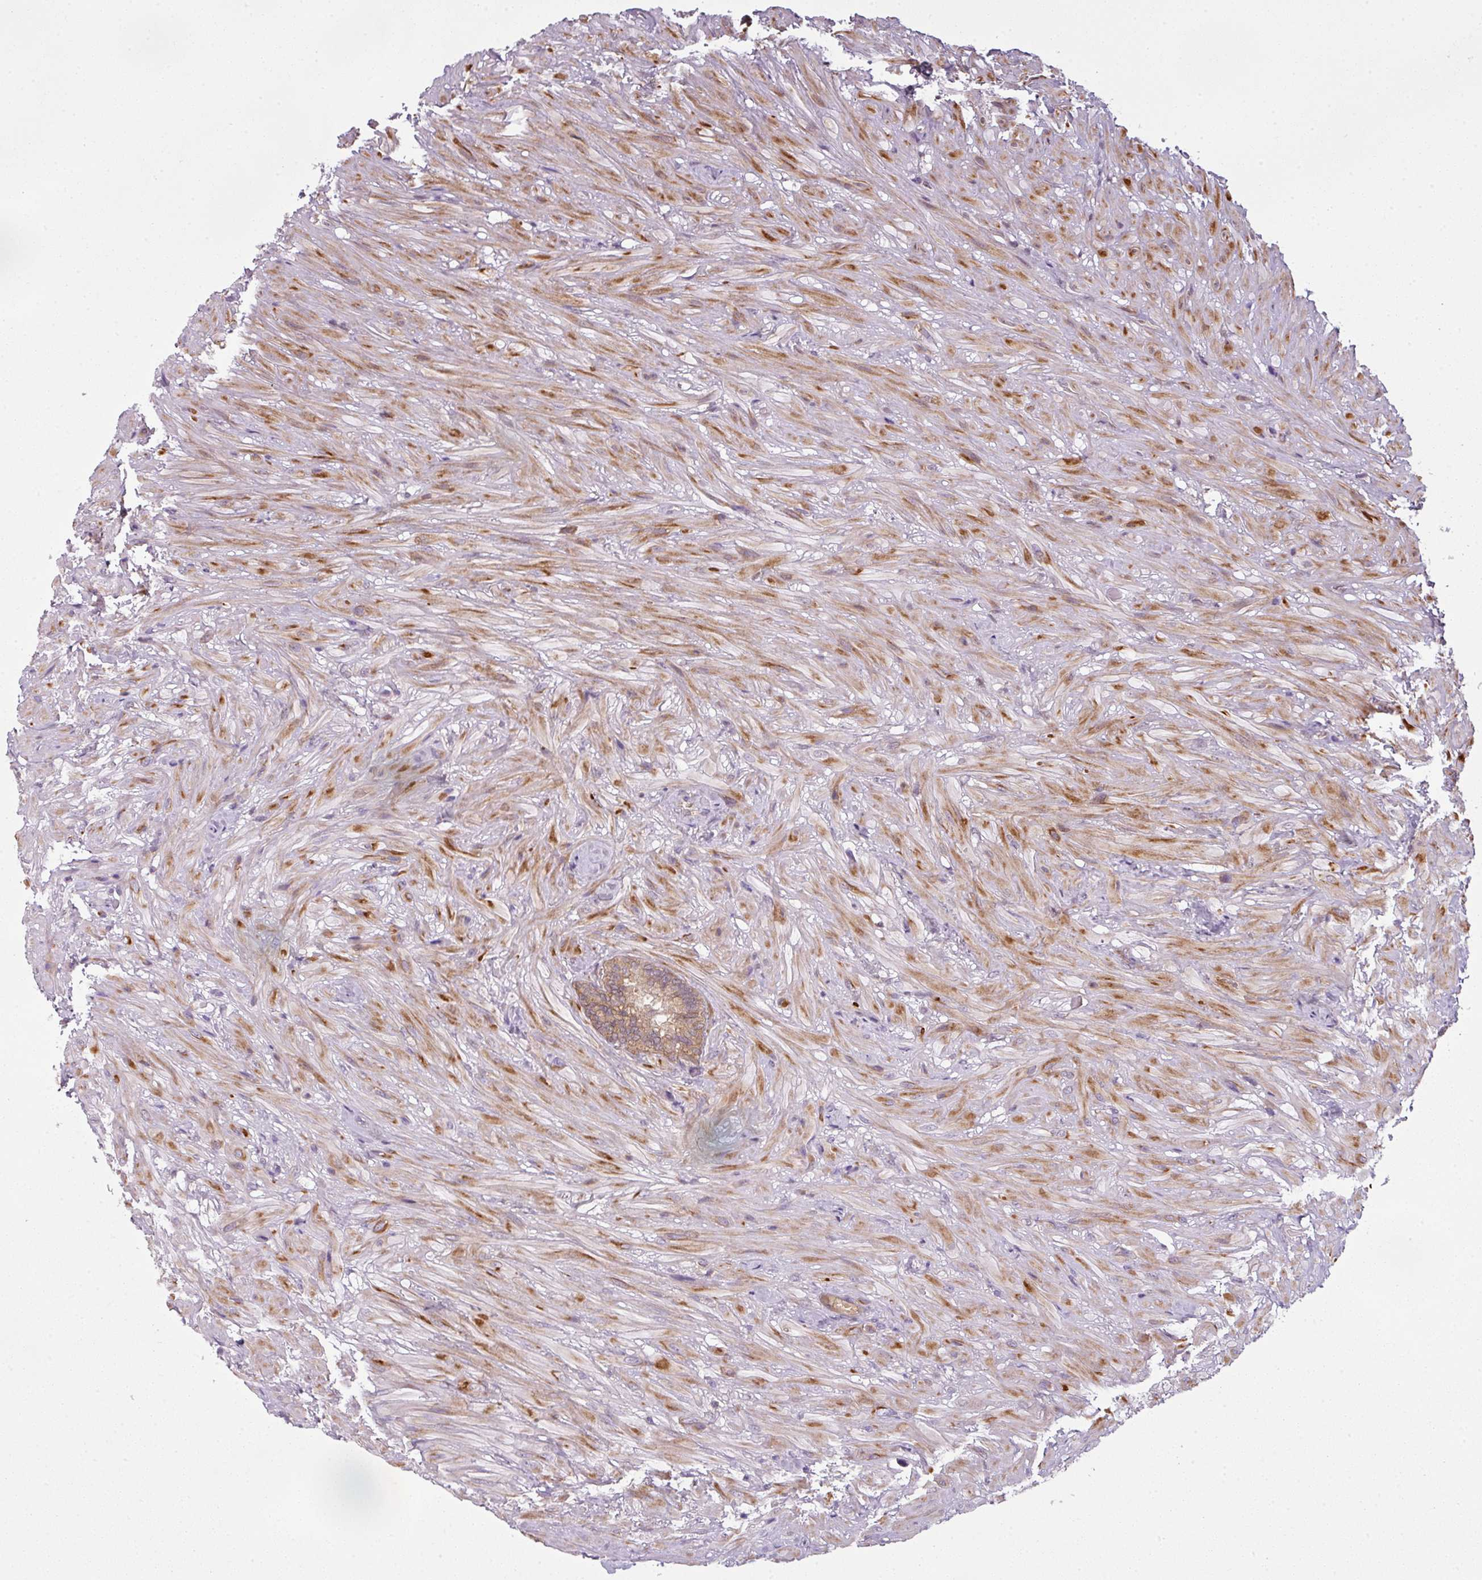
{"staining": {"intensity": "moderate", "quantity": ">75%", "location": "cytoplasmic/membranous,nuclear"}, "tissue": "seminal vesicle", "cell_type": "Glandular cells", "image_type": "normal", "snomed": [{"axis": "morphology", "description": "Normal tissue, NOS"}, {"axis": "topography", "description": "Seminal veicle"}], "caption": "Unremarkable seminal vesicle demonstrates moderate cytoplasmic/membranous,nuclear staining in about >75% of glandular cells Using DAB (brown) and hematoxylin (blue) stains, captured at high magnification using brightfield microscopy..", "gene": "DERPC", "patient": {"sex": "male", "age": 62}}